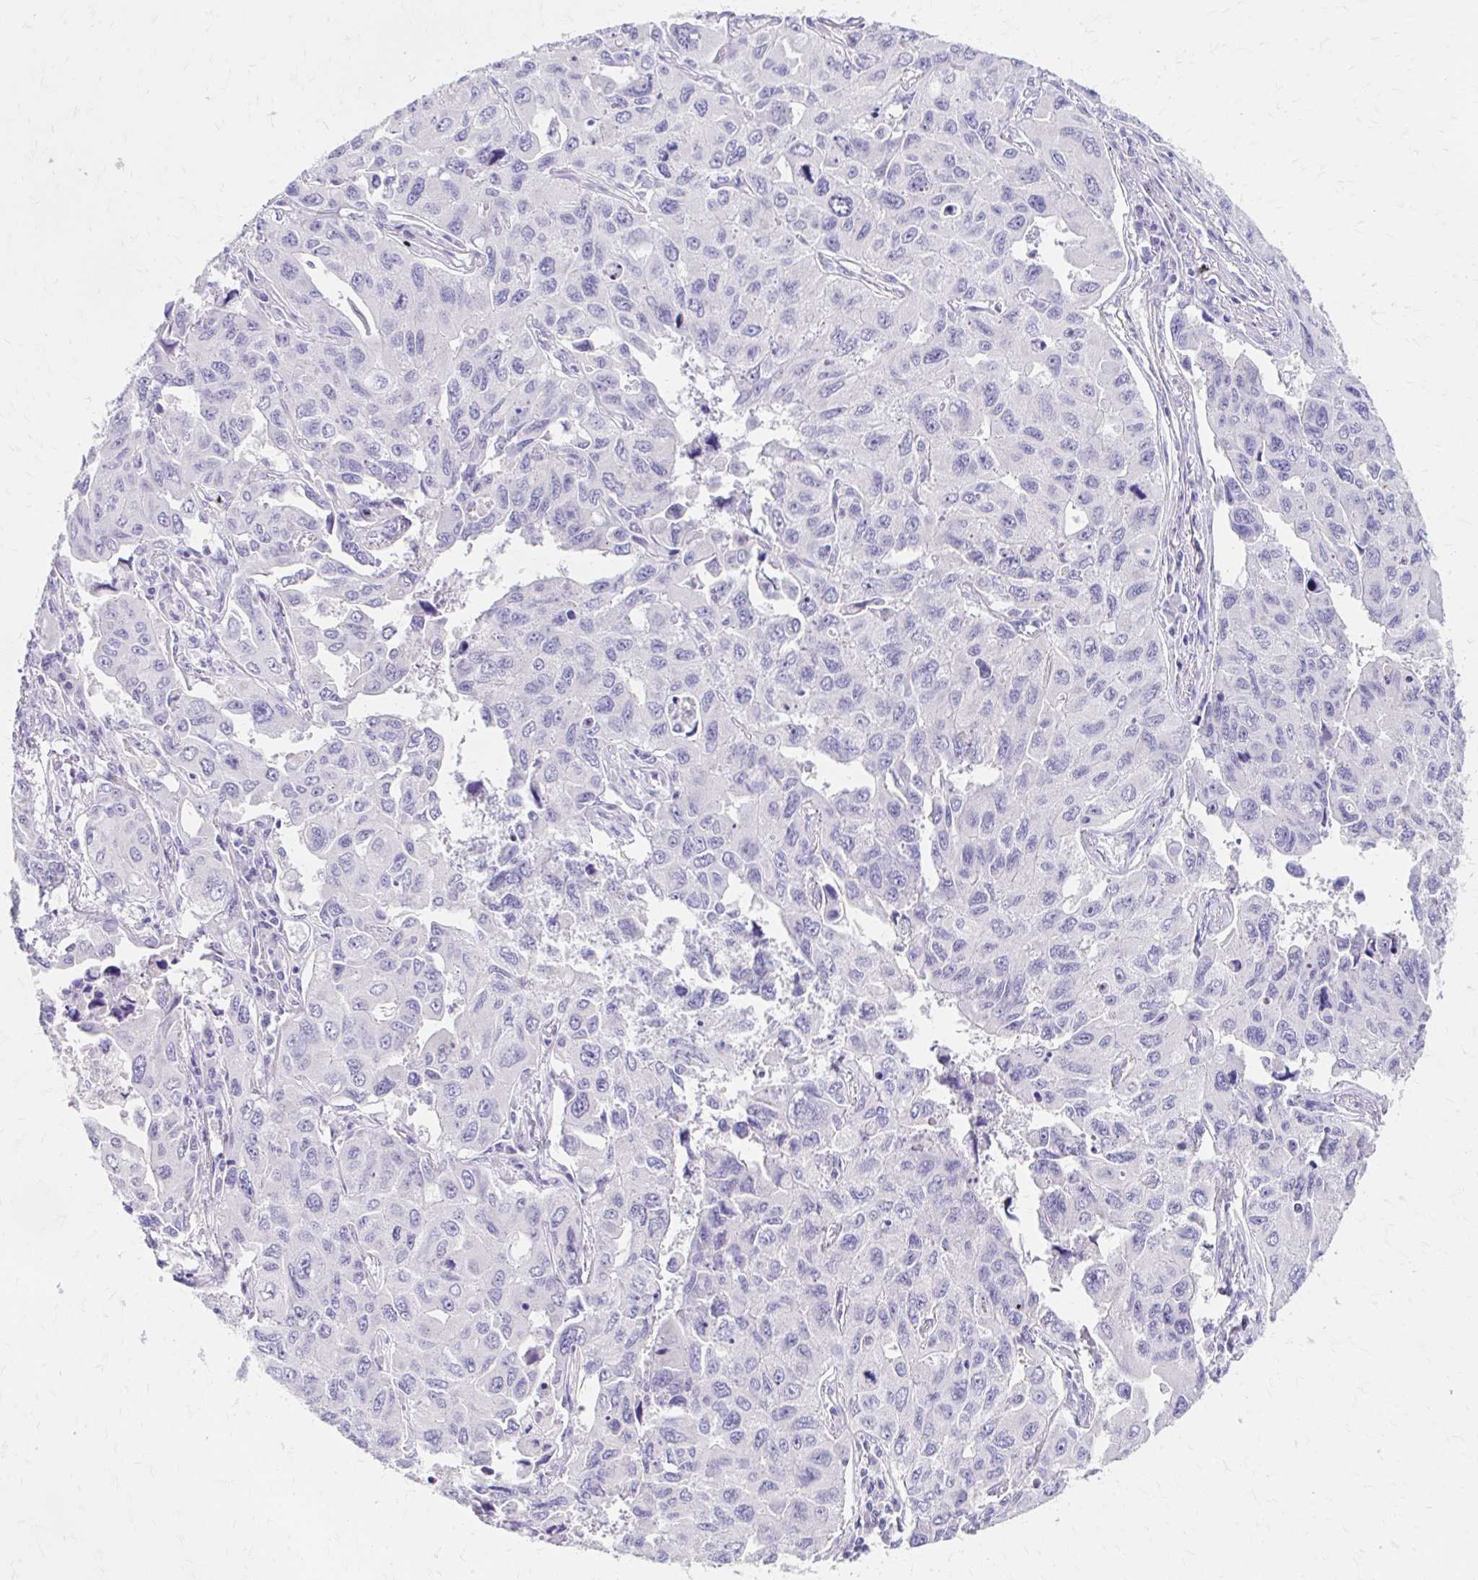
{"staining": {"intensity": "negative", "quantity": "none", "location": "none"}, "tissue": "lung cancer", "cell_type": "Tumor cells", "image_type": "cancer", "snomed": [{"axis": "morphology", "description": "Adenocarcinoma, NOS"}, {"axis": "topography", "description": "Lung"}], "caption": "High power microscopy micrograph of an immunohistochemistry micrograph of lung adenocarcinoma, revealing no significant expression in tumor cells.", "gene": "AZGP1", "patient": {"sex": "male", "age": 64}}